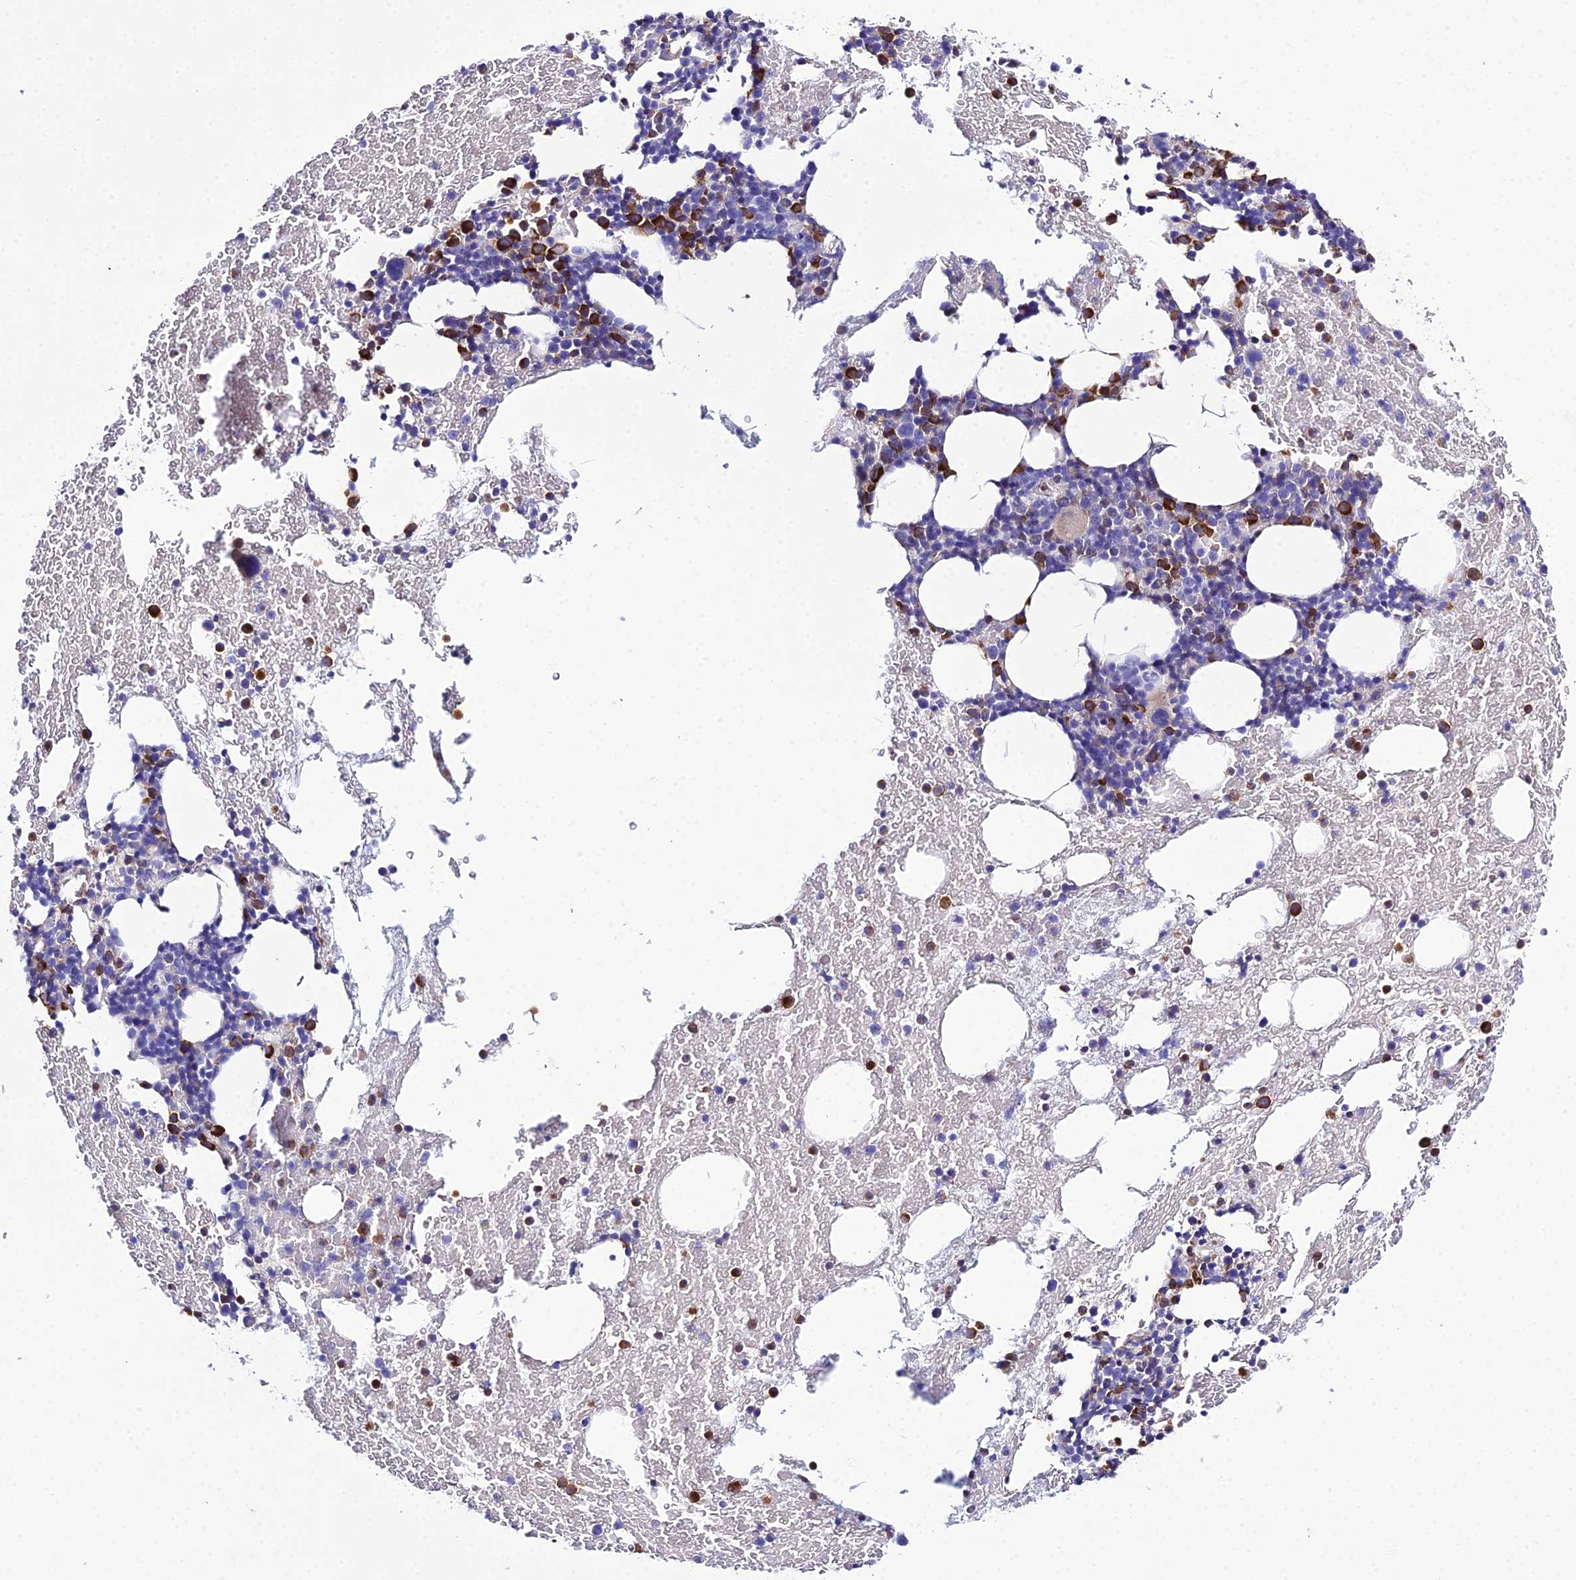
{"staining": {"intensity": "strong", "quantity": "<25%", "location": "cytoplasmic/membranous"}, "tissue": "bone marrow", "cell_type": "Hematopoietic cells", "image_type": "normal", "snomed": [{"axis": "morphology", "description": "Normal tissue, NOS"}, {"axis": "topography", "description": "Bone marrow"}], "caption": "Immunohistochemical staining of benign bone marrow shows strong cytoplasmic/membranous protein staining in approximately <25% of hematopoietic cells.", "gene": "OR1Q1", "patient": {"sex": "male", "age": 57}}